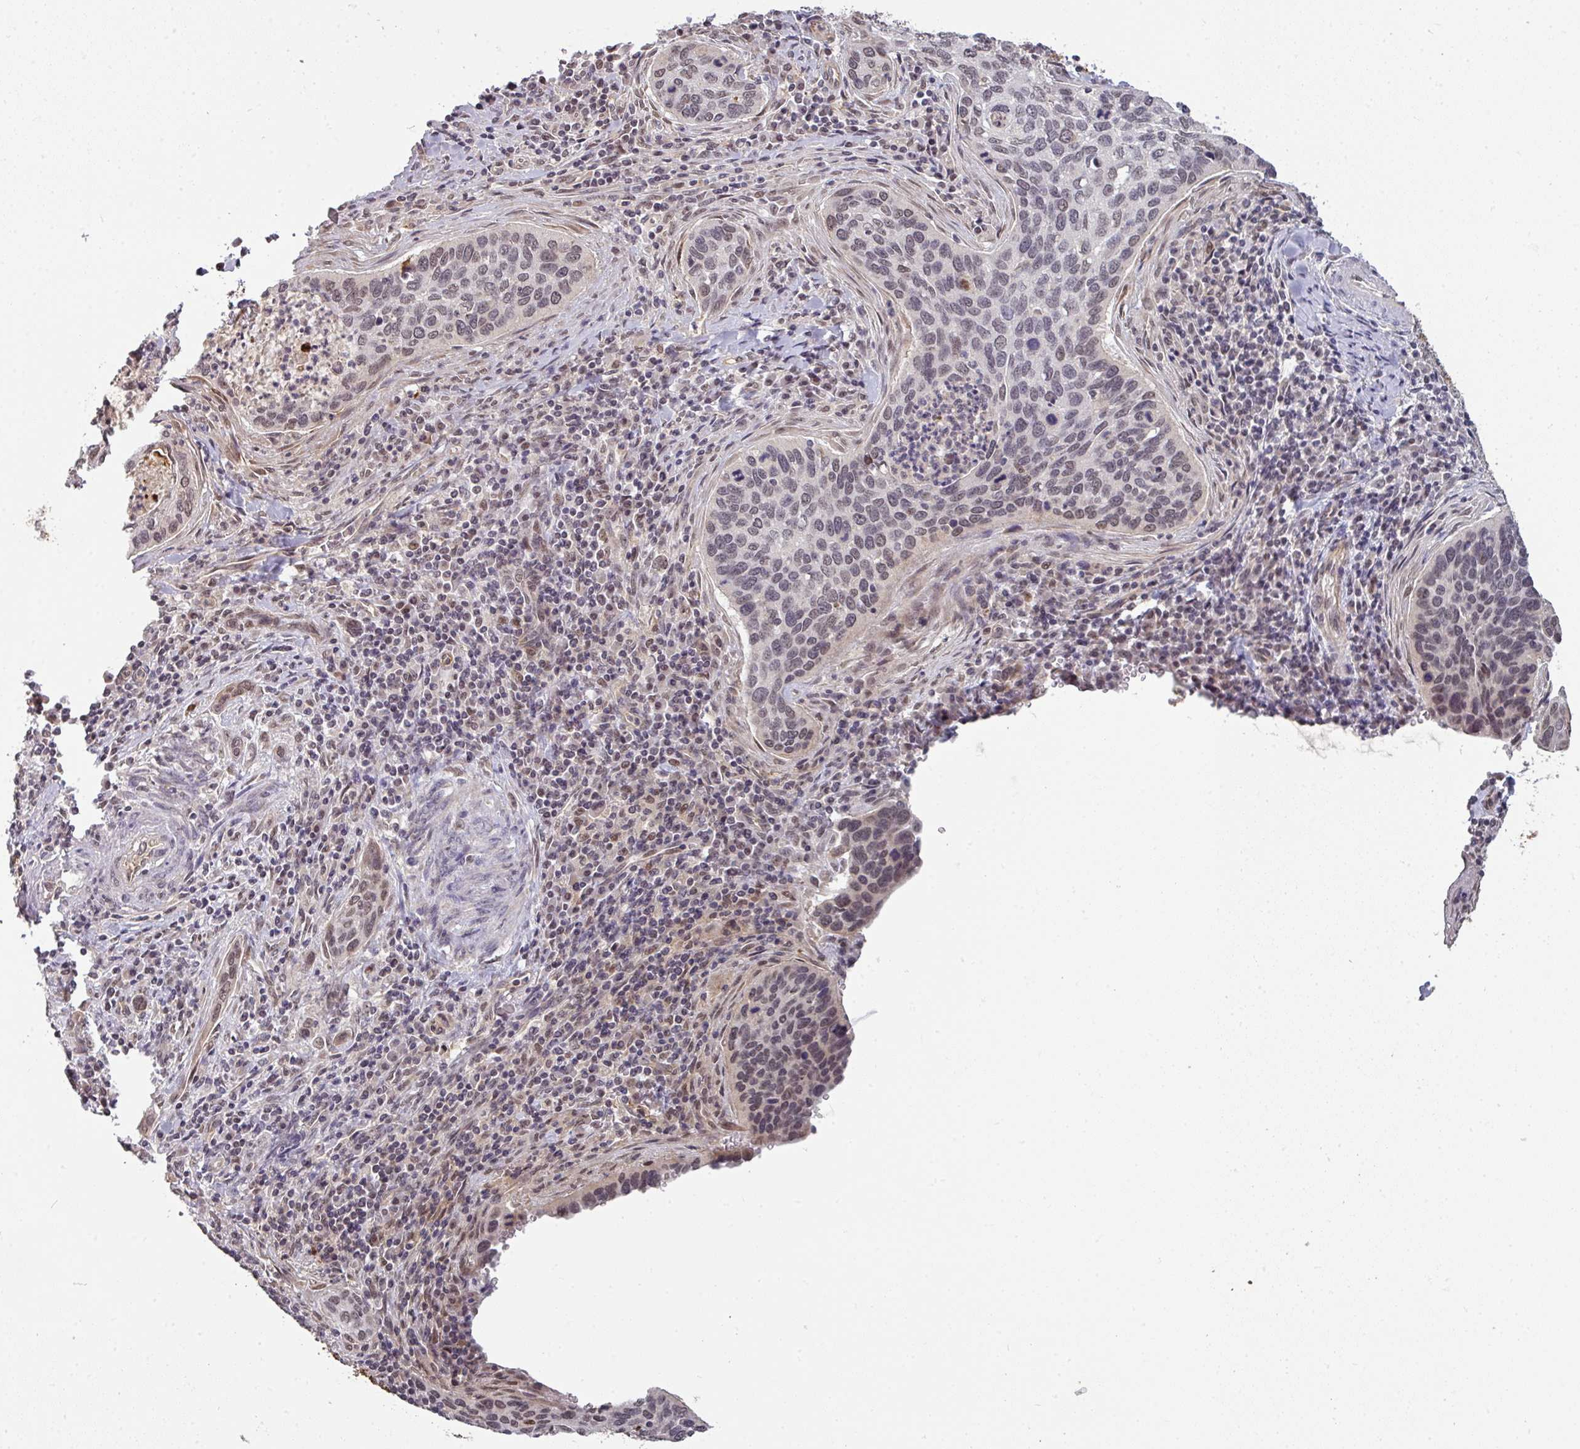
{"staining": {"intensity": "weak", "quantity": "<25%", "location": "nuclear"}, "tissue": "cervical cancer", "cell_type": "Tumor cells", "image_type": "cancer", "snomed": [{"axis": "morphology", "description": "Squamous cell carcinoma, NOS"}, {"axis": "topography", "description": "Cervix"}], "caption": "Protein analysis of squamous cell carcinoma (cervical) displays no significant expression in tumor cells.", "gene": "GTF2H3", "patient": {"sex": "female", "age": 53}}